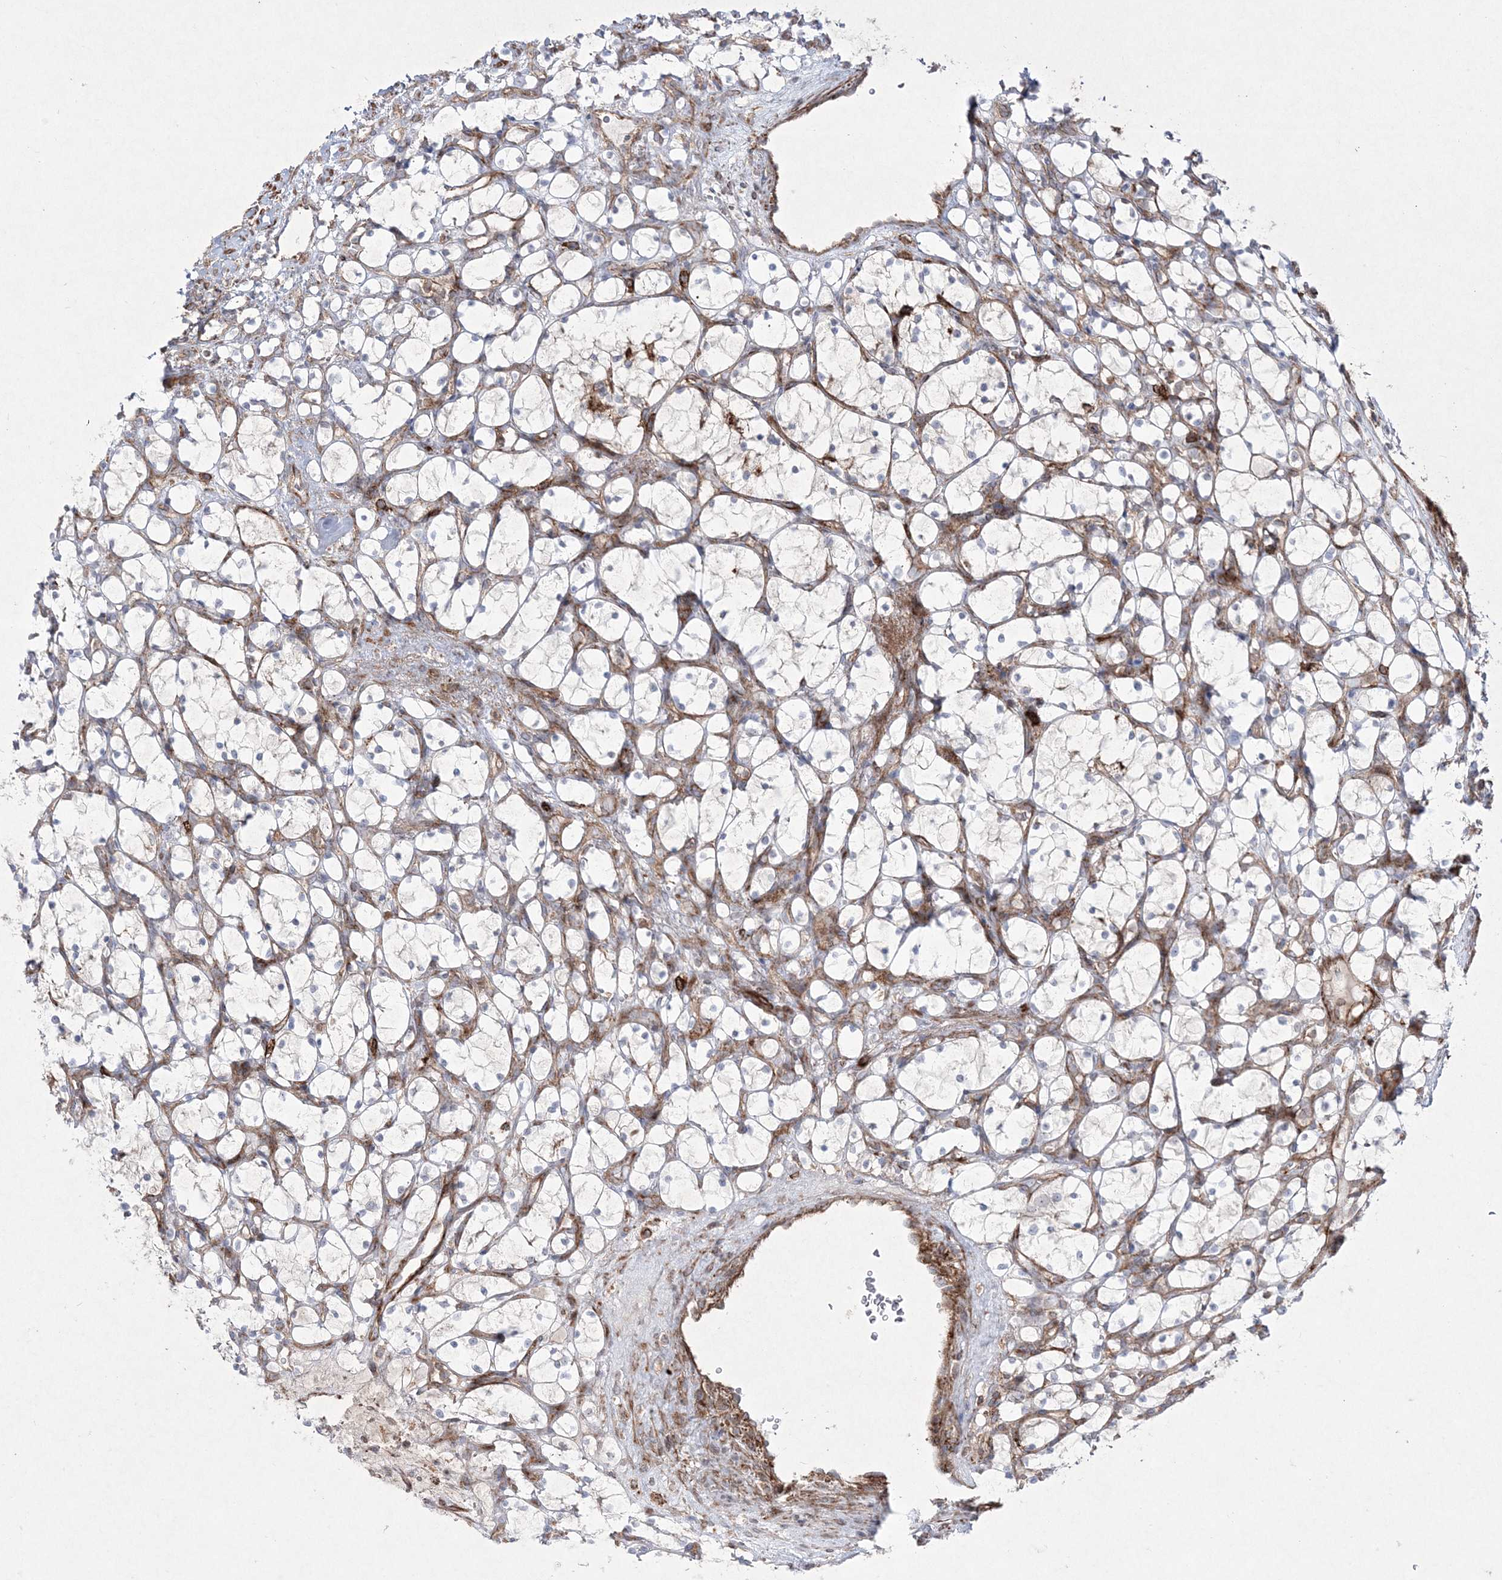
{"staining": {"intensity": "negative", "quantity": "none", "location": "none"}, "tissue": "renal cancer", "cell_type": "Tumor cells", "image_type": "cancer", "snomed": [{"axis": "morphology", "description": "Adenocarcinoma, NOS"}, {"axis": "topography", "description": "Kidney"}], "caption": "Immunohistochemistry of human renal cancer (adenocarcinoma) shows no staining in tumor cells. The staining was performed using DAB (3,3'-diaminobenzidine) to visualize the protein expression in brown, while the nuclei were stained in blue with hematoxylin (Magnification: 20x).", "gene": "RICTOR", "patient": {"sex": "female", "age": 69}}